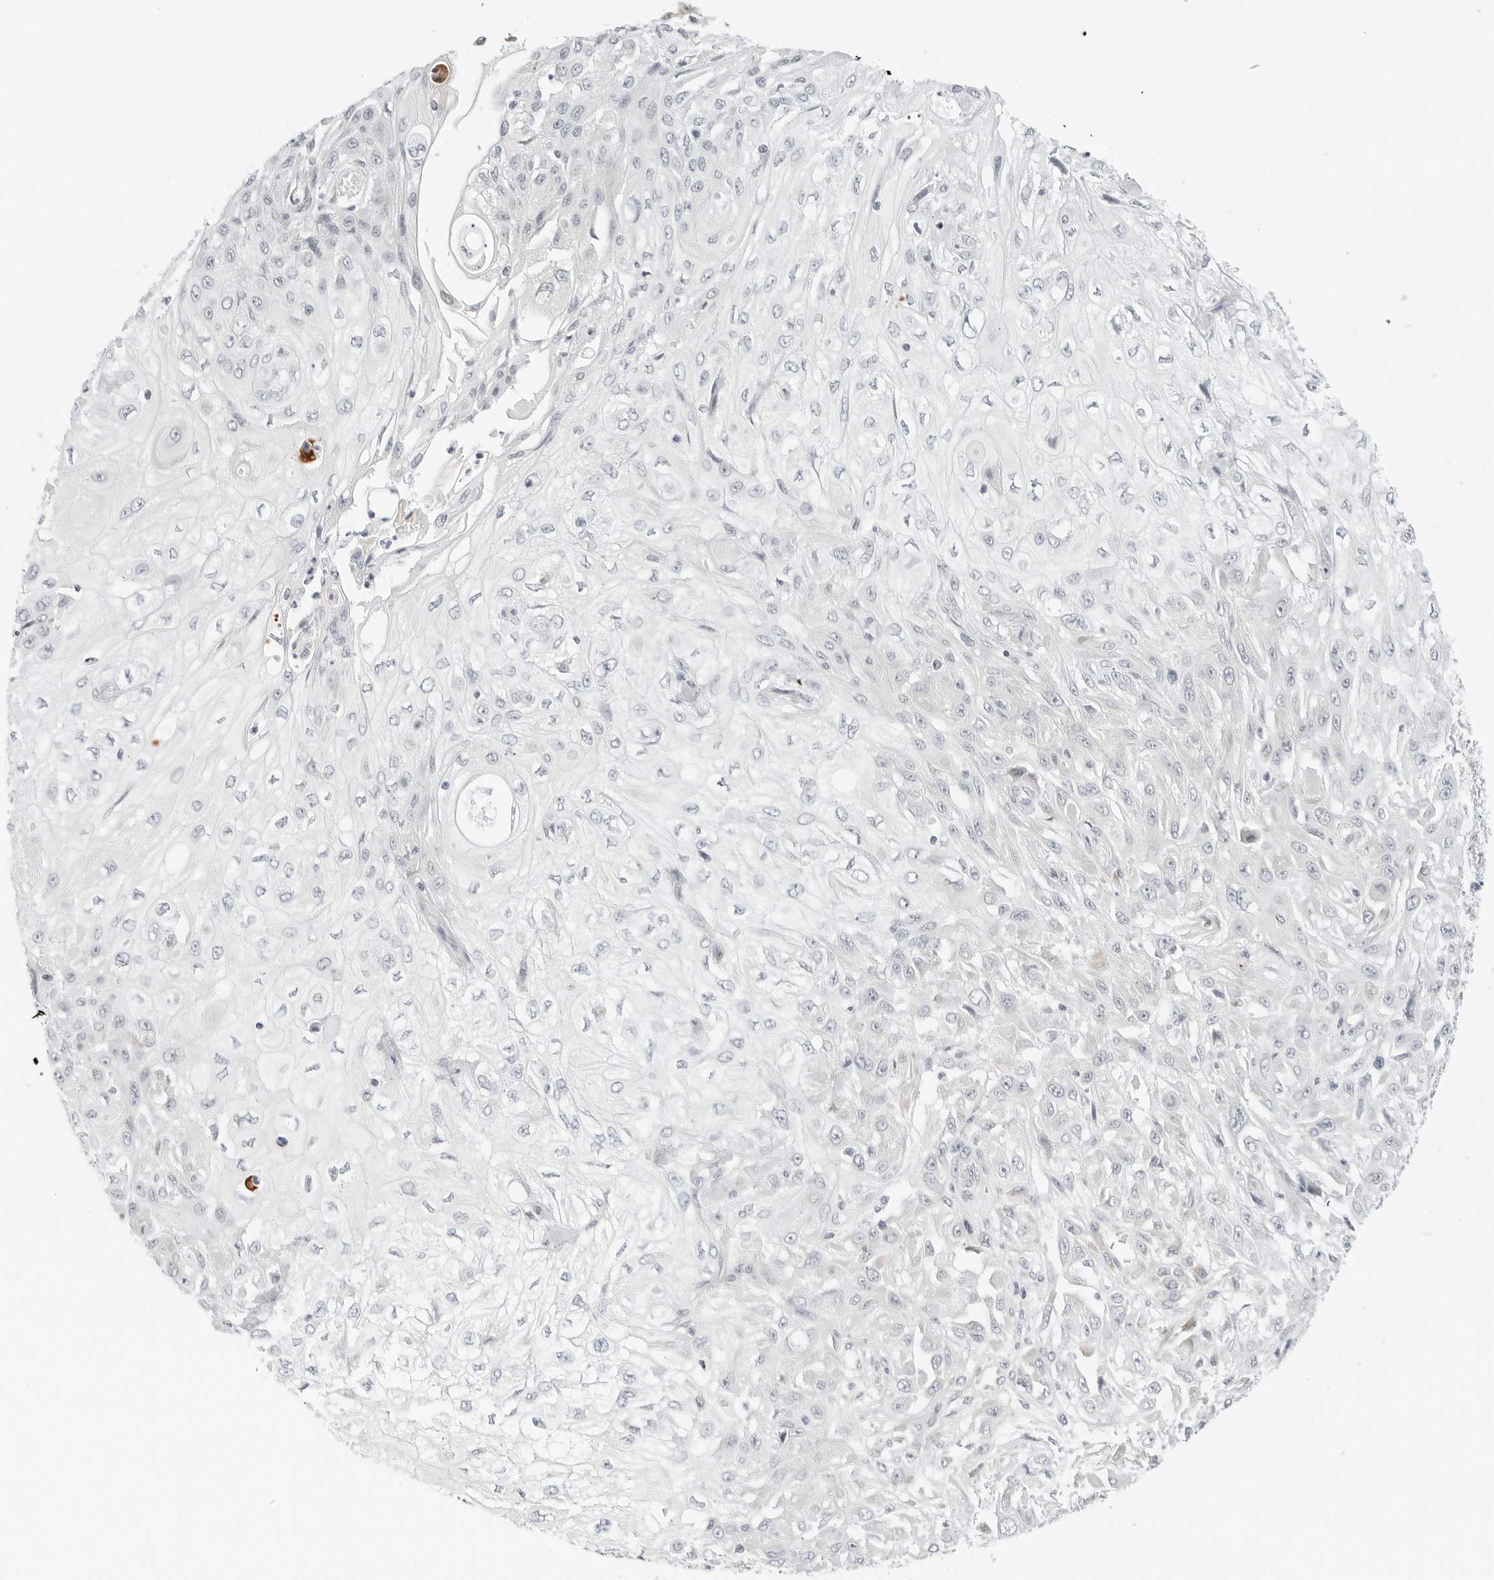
{"staining": {"intensity": "negative", "quantity": "none", "location": "none"}, "tissue": "skin cancer", "cell_type": "Tumor cells", "image_type": "cancer", "snomed": [{"axis": "morphology", "description": "Squamous cell carcinoma, NOS"}, {"axis": "morphology", "description": "Squamous cell carcinoma, metastatic, NOS"}, {"axis": "topography", "description": "Skin"}, {"axis": "topography", "description": "Lymph node"}], "caption": "Metastatic squamous cell carcinoma (skin) was stained to show a protein in brown. There is no significant staining in tumor cells. Brightfield microscopy of IHC stained with DAB (brown) and hematoxylin (blue), captured at high magnification.", "gene": "RC3H1", "patient": {"sex": "male", "age": 75}}